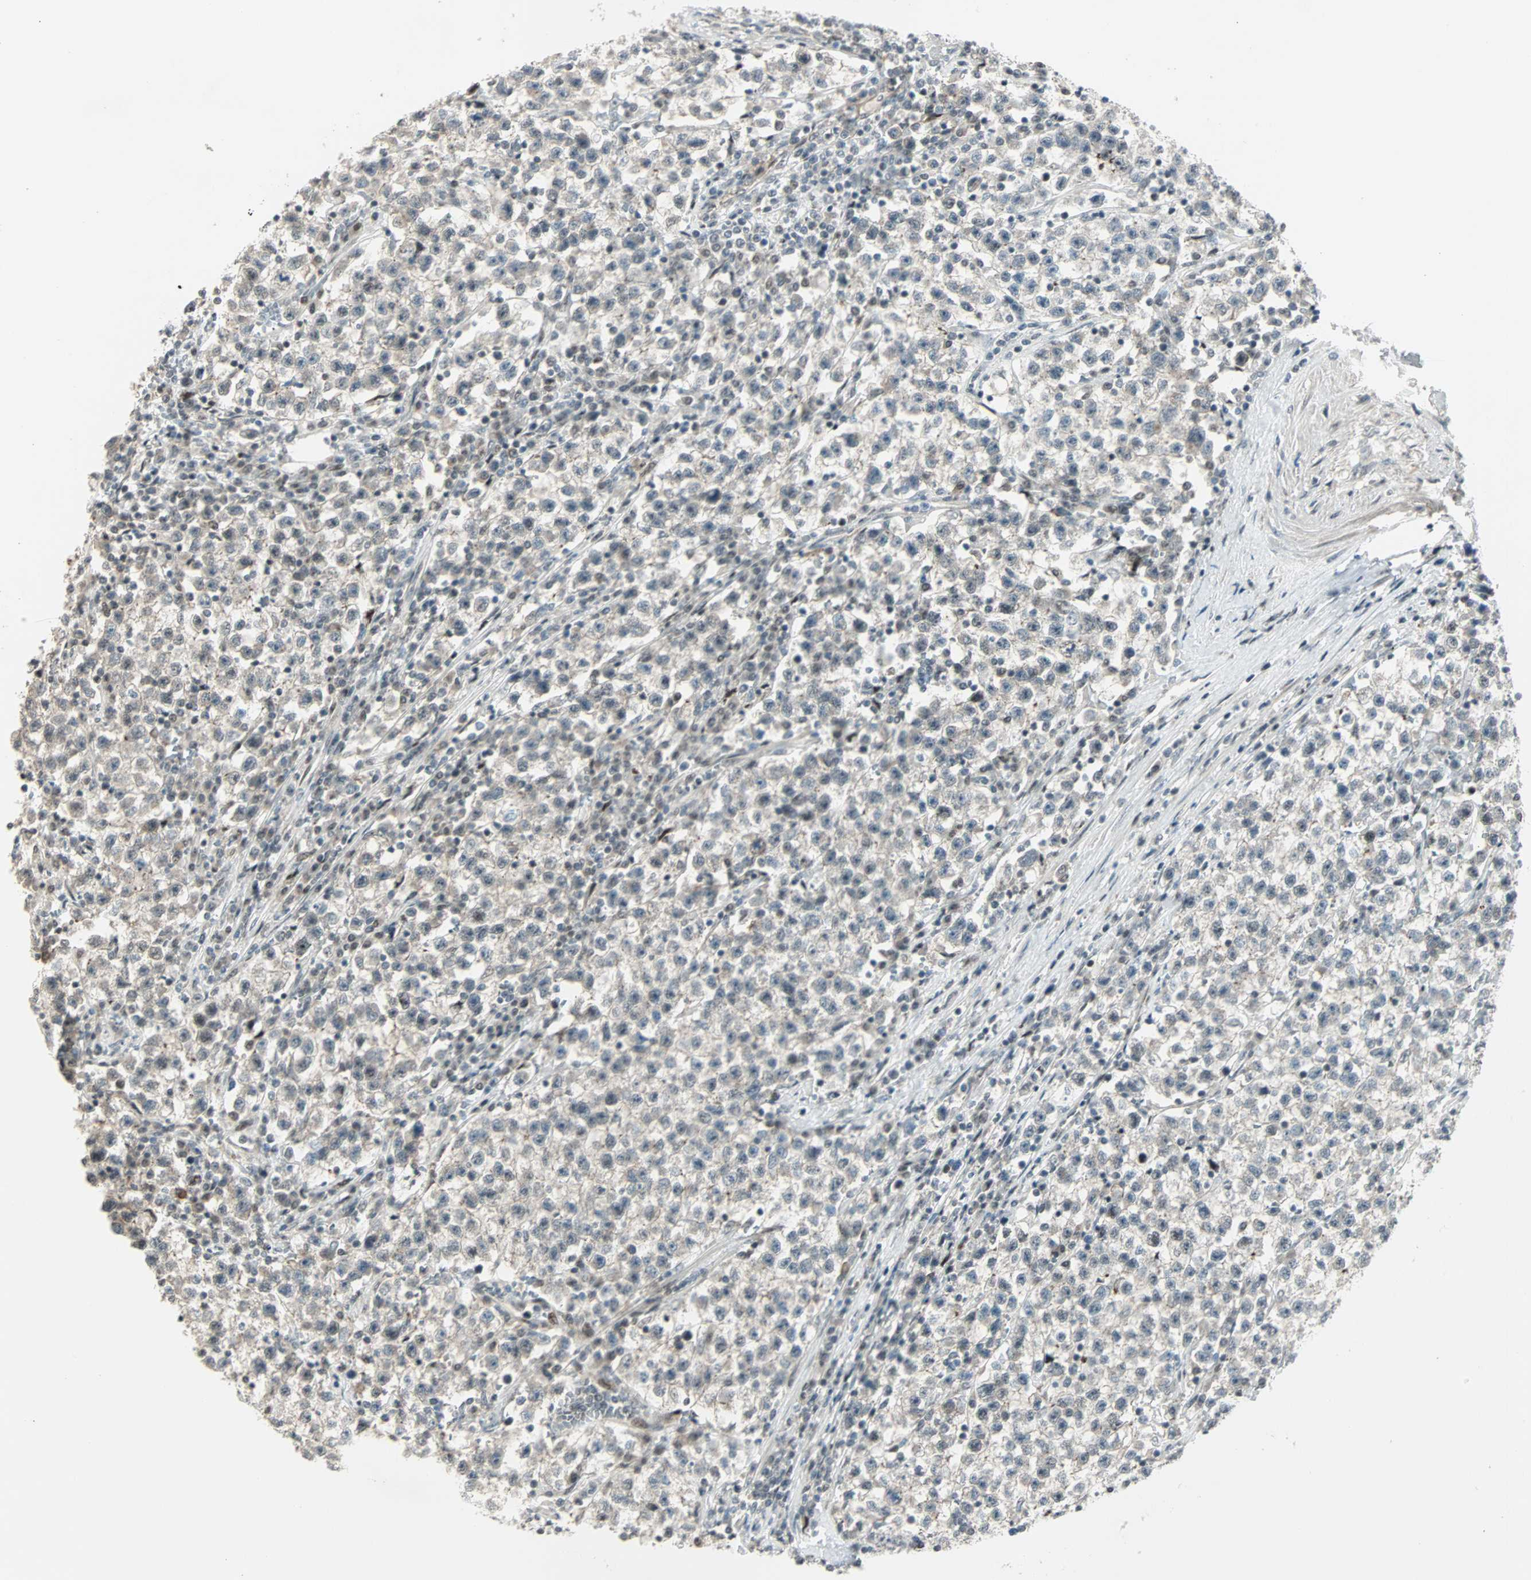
{"staining": {"intensity": "weak", "quantity": "<25%", "location": "cytoplasmic/membranous,nuclear"}, "tissue": "testis cancer", "cell_type": "Tumor cells", "image_type": "cancer", "snomed": [{"axis": "morphology", "description": "Seminoma, NOS"}, {"axis": "topography", "description": "Testis"}], "caption": "IHC histopathology image of human testis seminoma stained for a protein (brown), which exhibits no positivity in tumor cells.", "gene": "CBX4", "patient": {"sex": "male", "age": 22}}